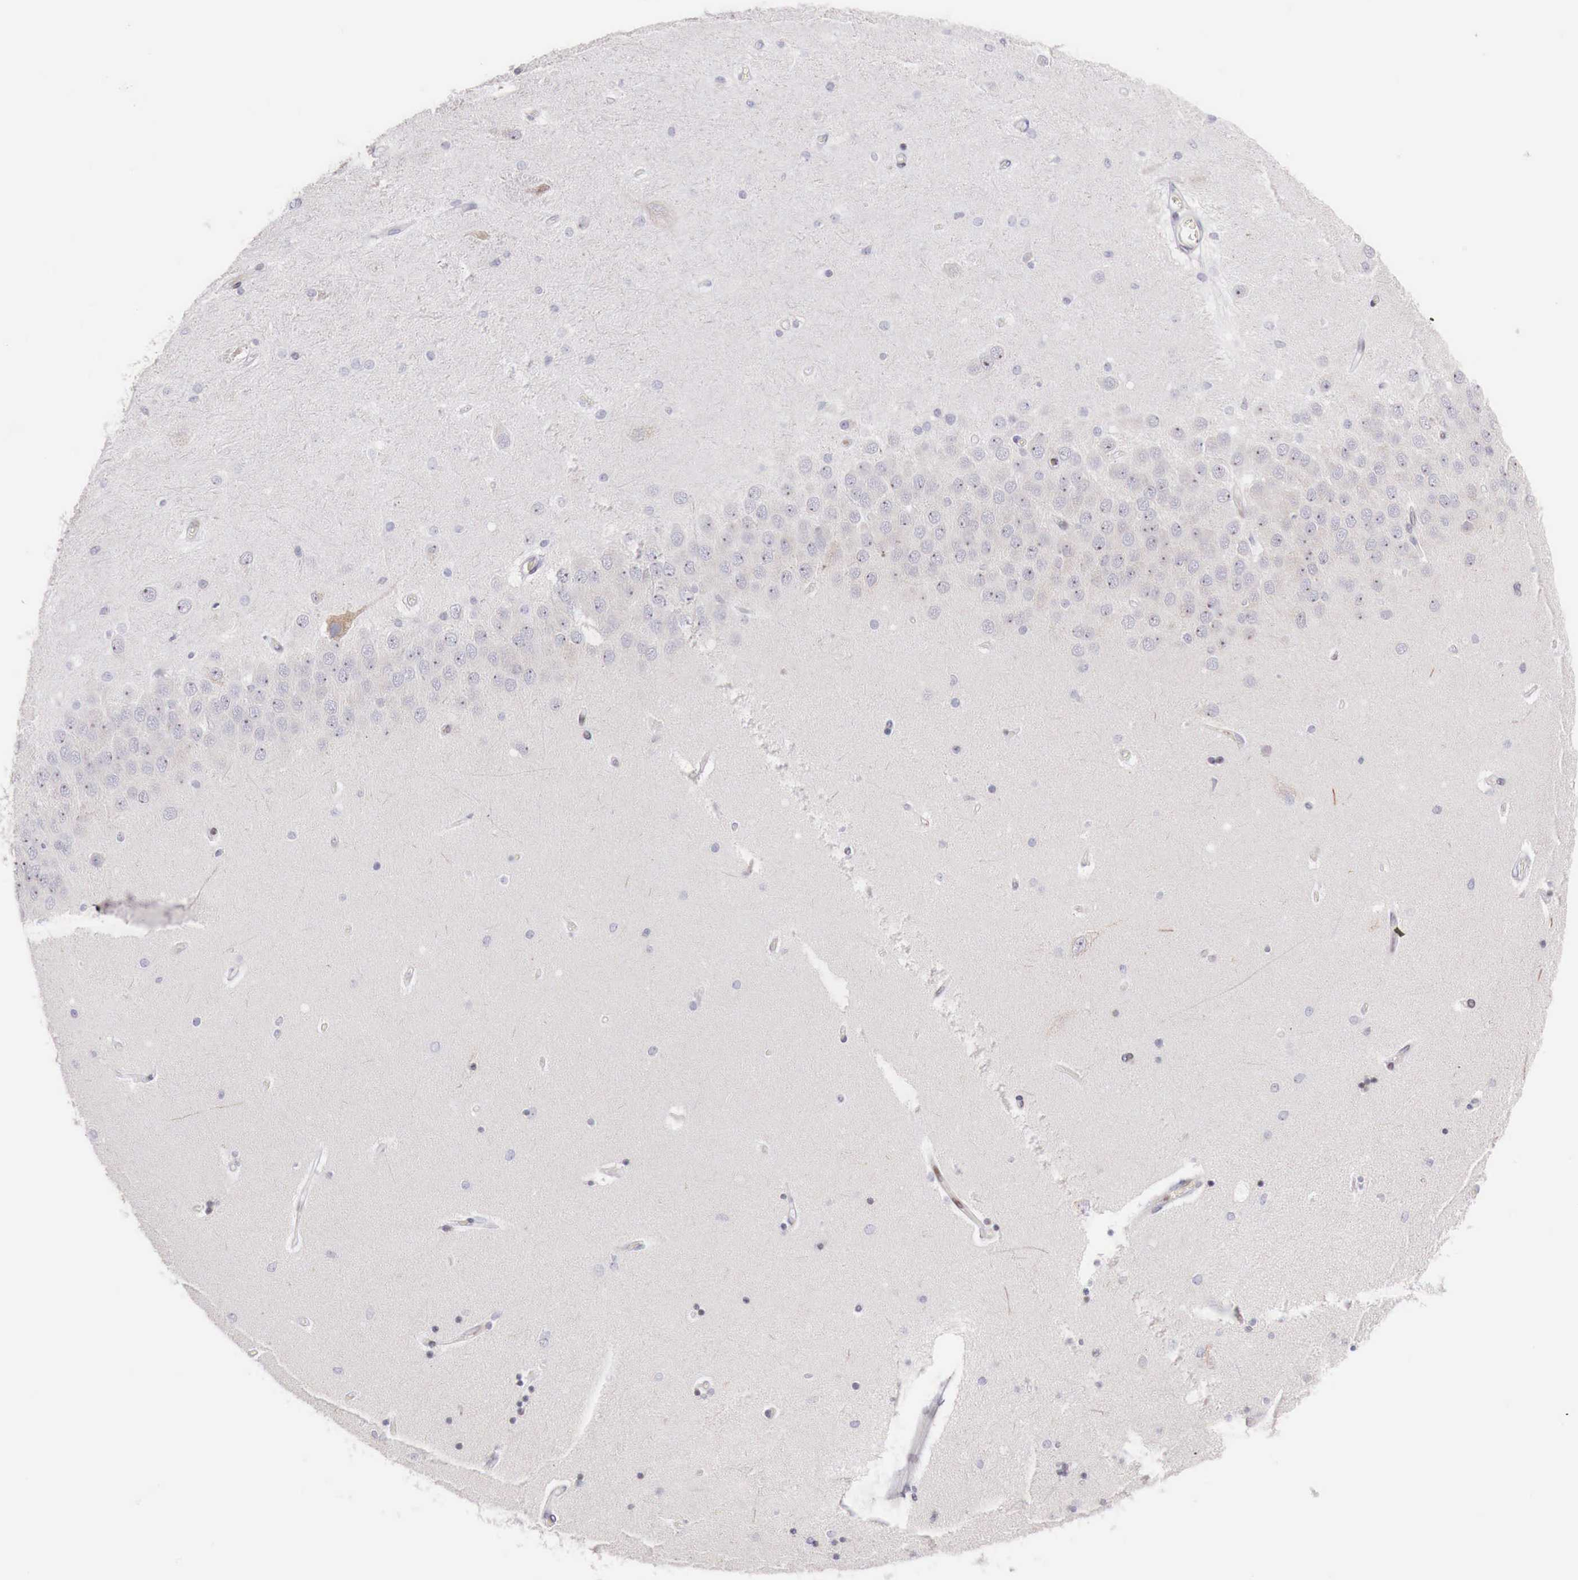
{"staining": {"intensity": "negative", "quantity": "none", "location": "none"}, "tissue": "hippocampus", "cell_type": "Glial cells", "image_type": "normal", "snomed": [{"axis": "morphology", "description": "Normal tissue, NOS"}, {"axis": "topography", "description": "Hippocampus"}], "caption": "Hippocampus was stained to show a protein in brown. There is no significant expression in glial cells. Nuclei are stained in blue.", "gene": "CLCN5", "patient": {"sex": "female", "age": 54}}